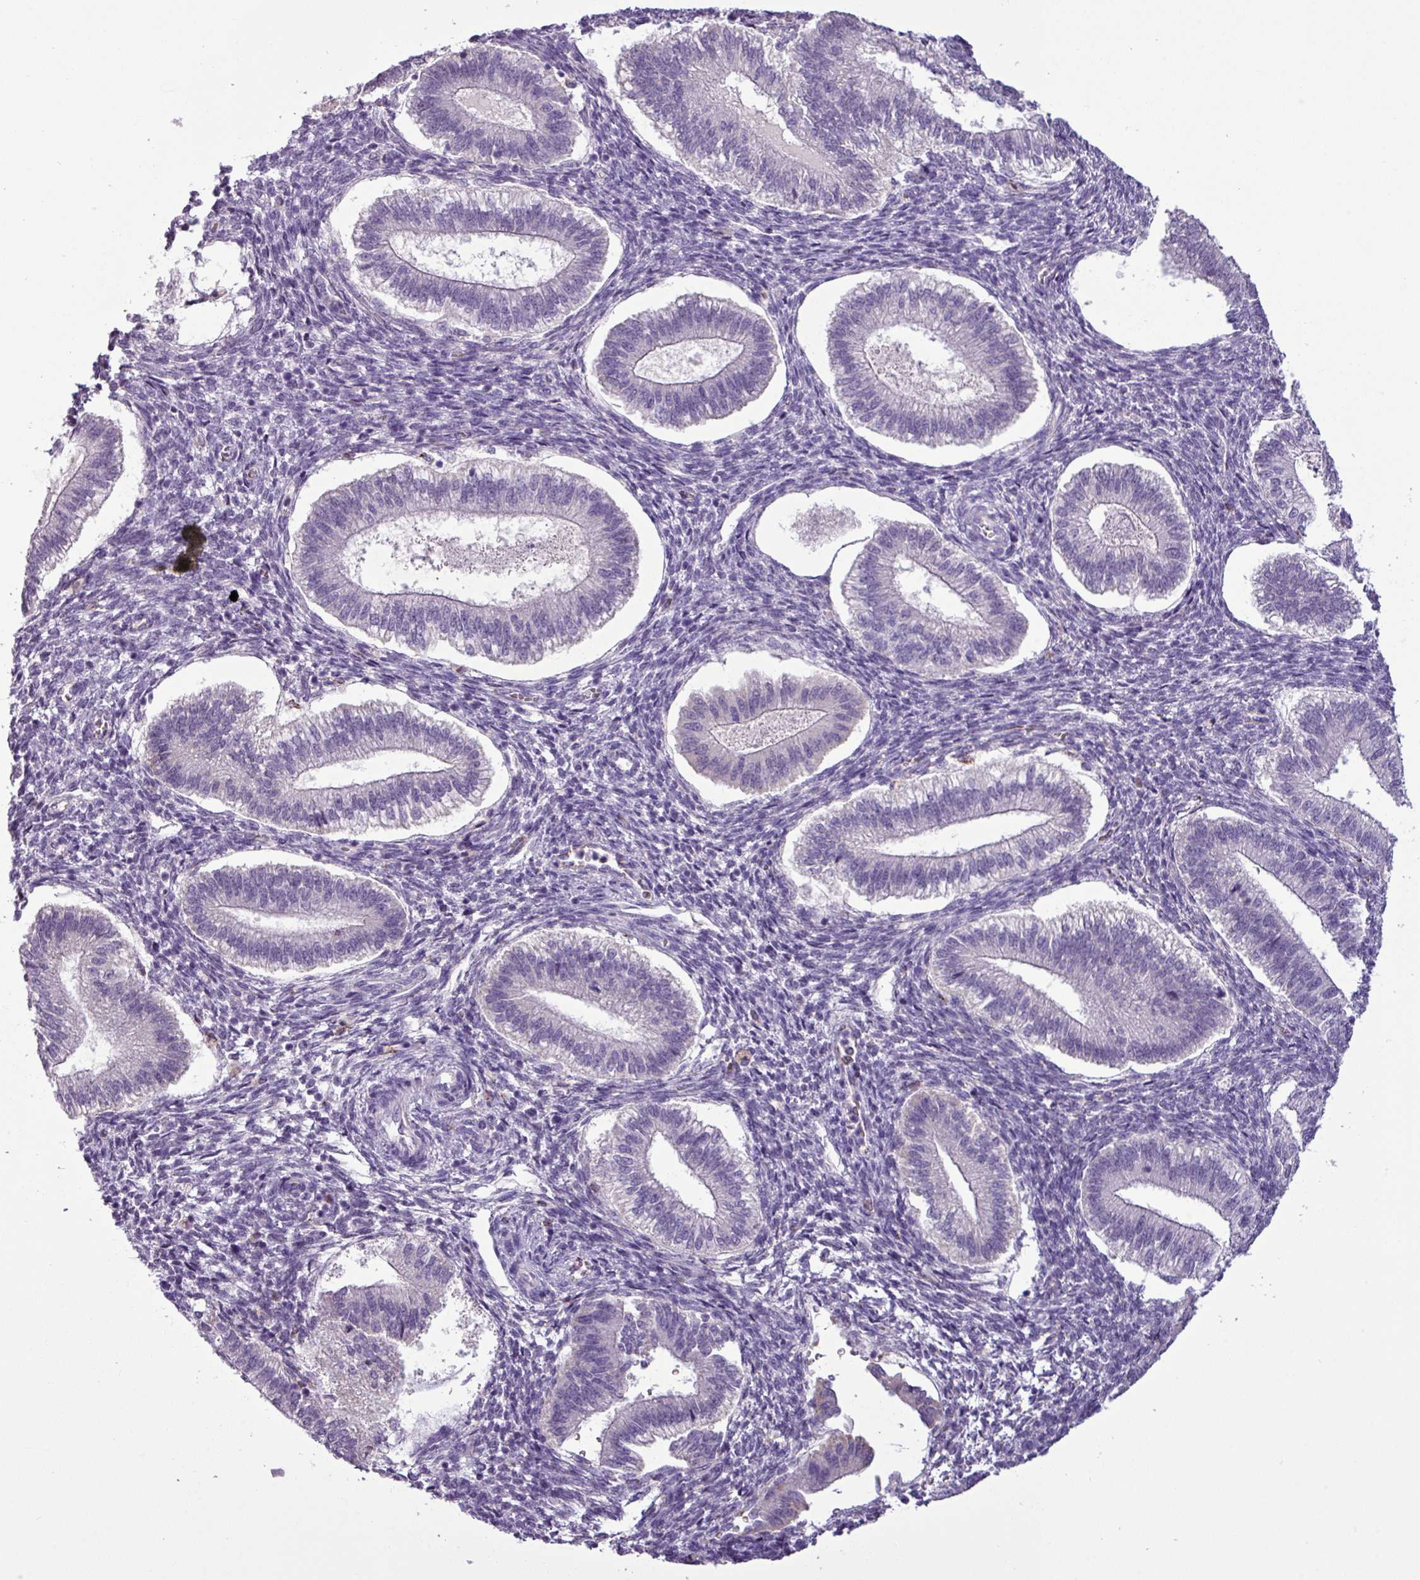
{"staining": {"intensity": "negative", "quantity": "none", "location": "none"}, "tissue": "endometrium", "cell_type": "Cells in endometrial stroma", "image_type": "normal", "snomed": [{"axis": "morphology", "description": "Normal tissue, NOS"}, {"axis": "topography", "description": "Endometrium"}], "caption": "The micrograph shows no significant staining in cells in endometrial stroma of endometrium.", "gene": "ZNF667", "patient": {"sex": "female", "age": 25}}